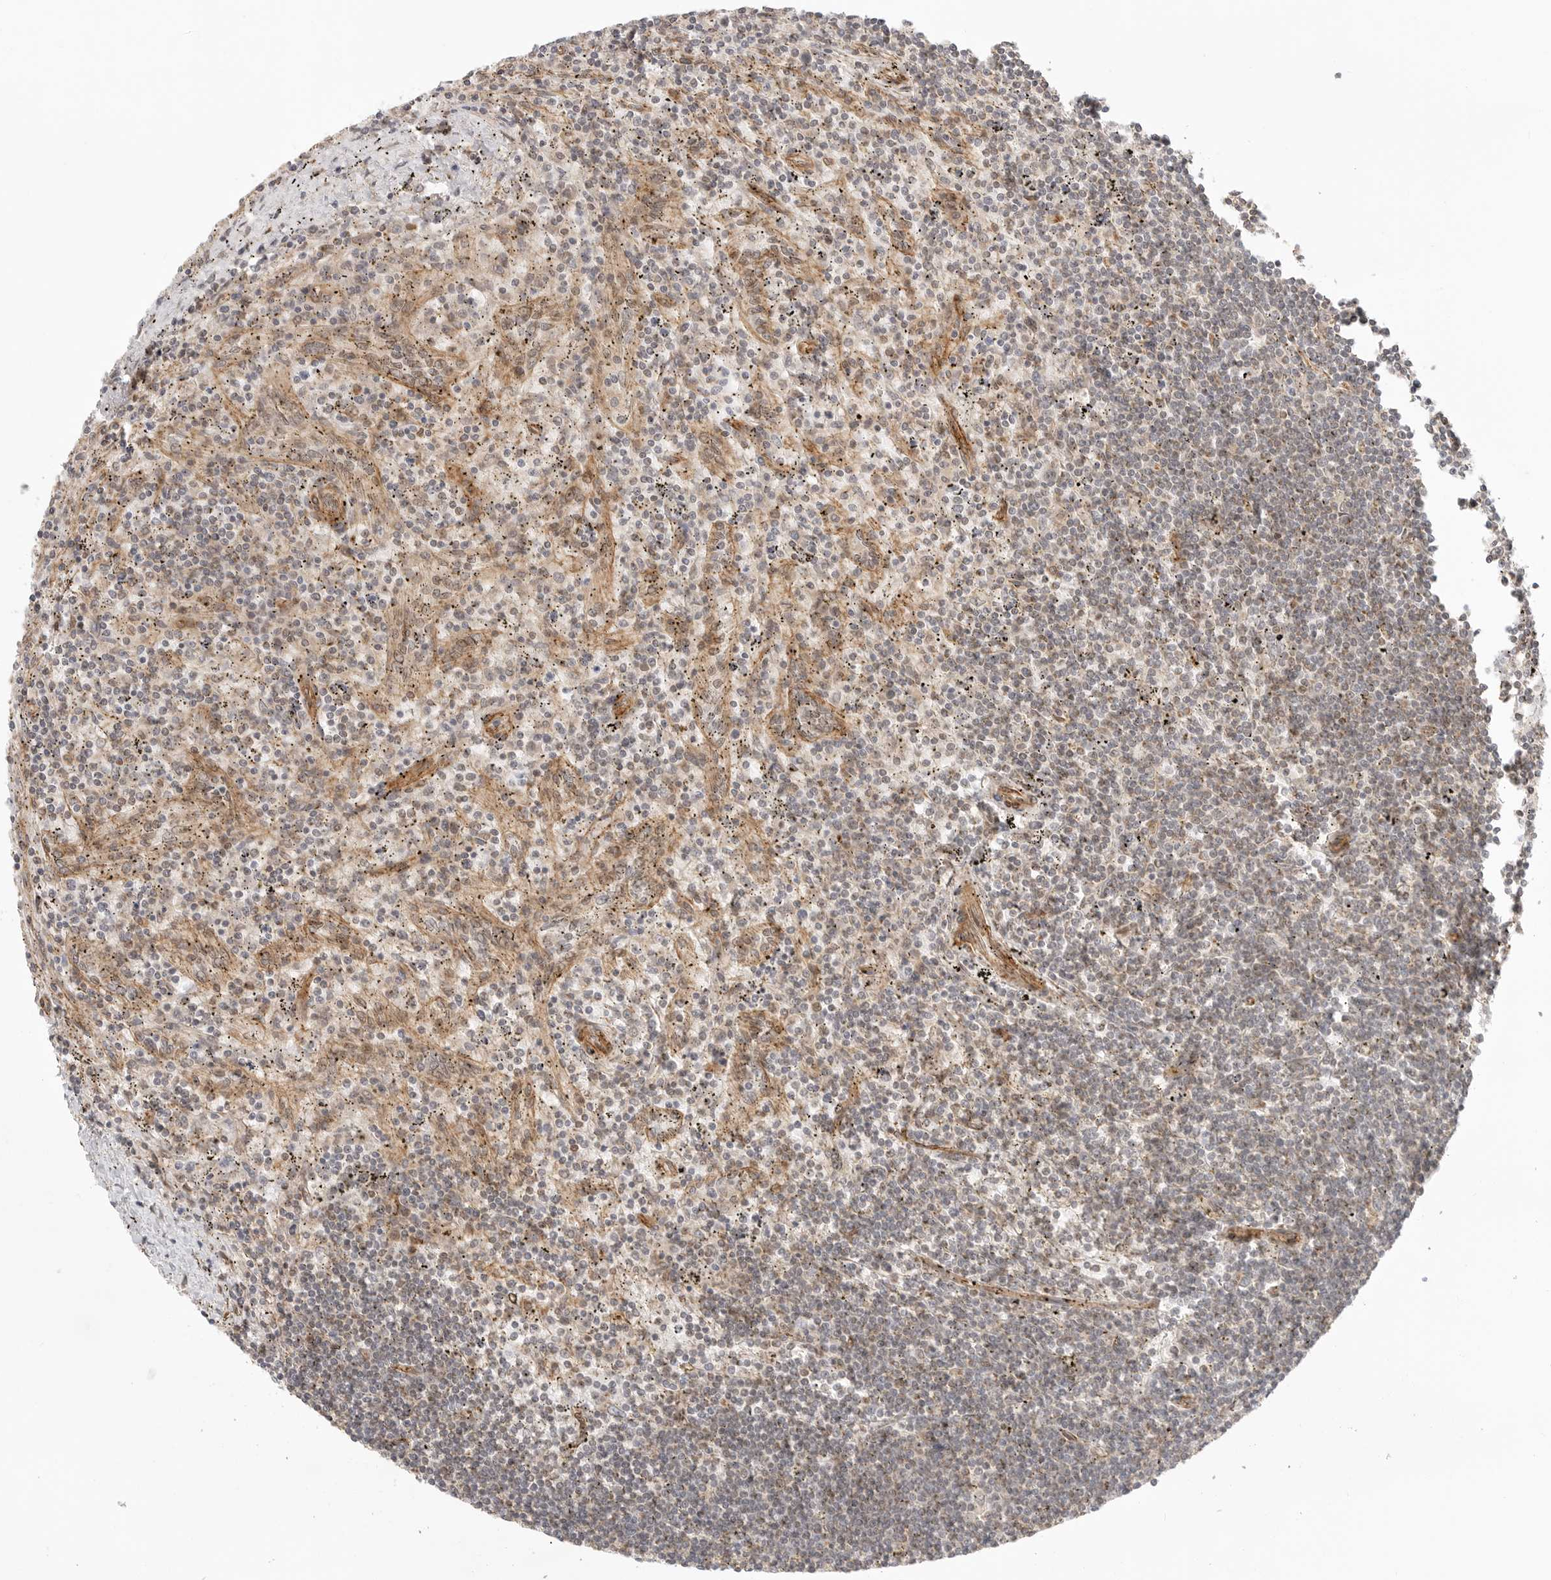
{"staining": {"intensity": "weak", "quantity": "<25%", "location": "nuclear"}, "tissue": "lymphoma", "cell_type": "Tumor cells", "image_type": "cancer", "snomed": [{"axis": "morphology", "description": "Malignant lymphoma, non-Hodgkin's type, Low grade"}, {"axis": "topography", "description": "Spleen"}], "caption": "Low-grade malignant lymphoma, non-Hodgkin's type was stained to show a protein in brown. There is no significant staining in tumor cells. (Stains: DAB IHC with hematoxylin counter stain, Microscopy: brightfield microscopy at high magnification).", "gene": "ATOH7", "patient": {"sex": "male", "age": 76}}